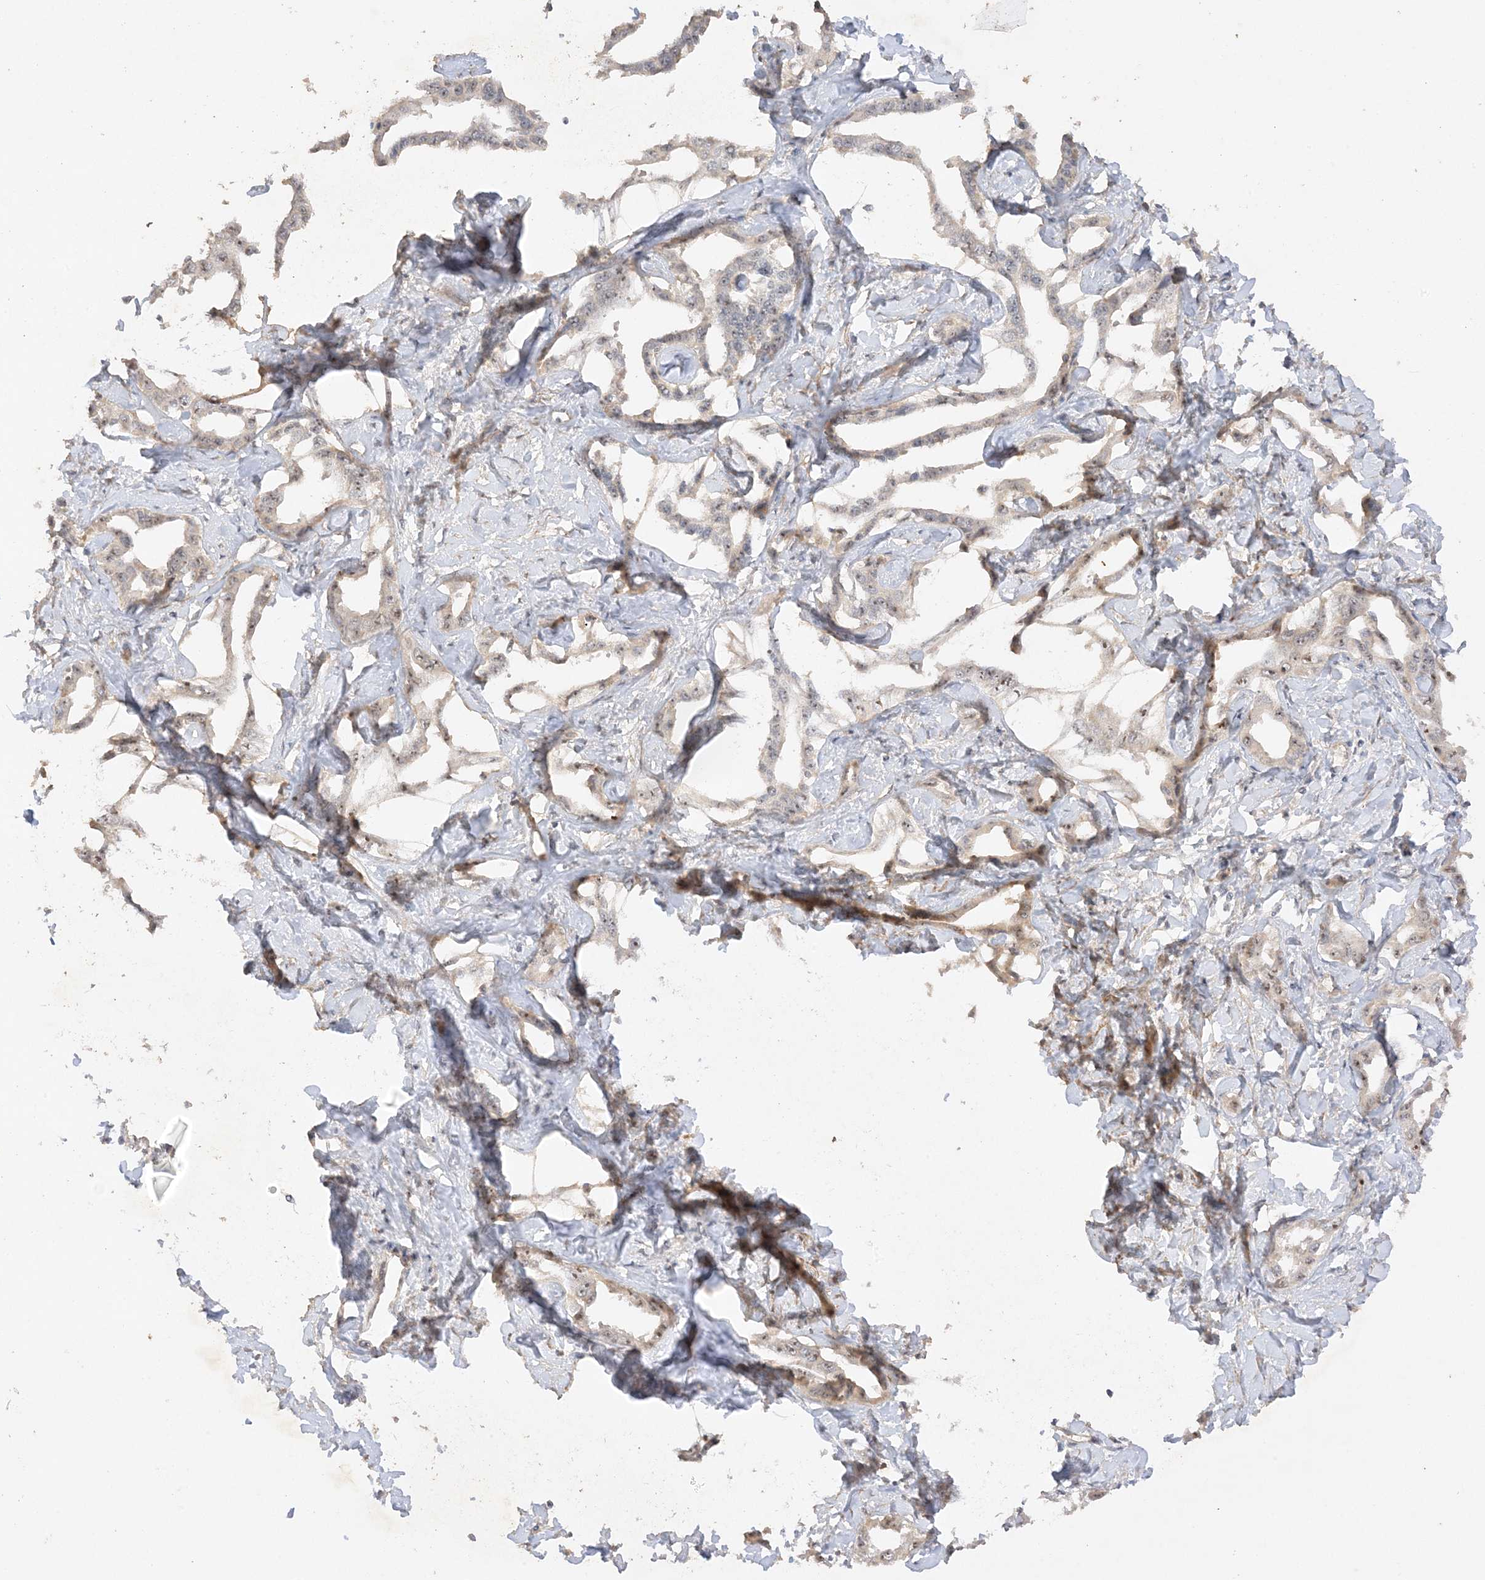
{"staining": {"intensity": "weak", "quantity": "25%-75%", "location": "nuclear"}, "tissue": "liver cancer", "cell_type": "Tumor cells", "image_type": "cancer", "snomed": [{"axis": "morphology", "description": "Cholangiocarcinoma"}, {"axis": "topography", "description": "Liver"}], "caption": "The histopathology image demonstrates immunohistochemical staining of liver cancer. There is weak nuclear expression is present in approximately 25%-75% of tumor cells.", "gene": "DDX18", "patient": {"sex": "male", "age": 59}}